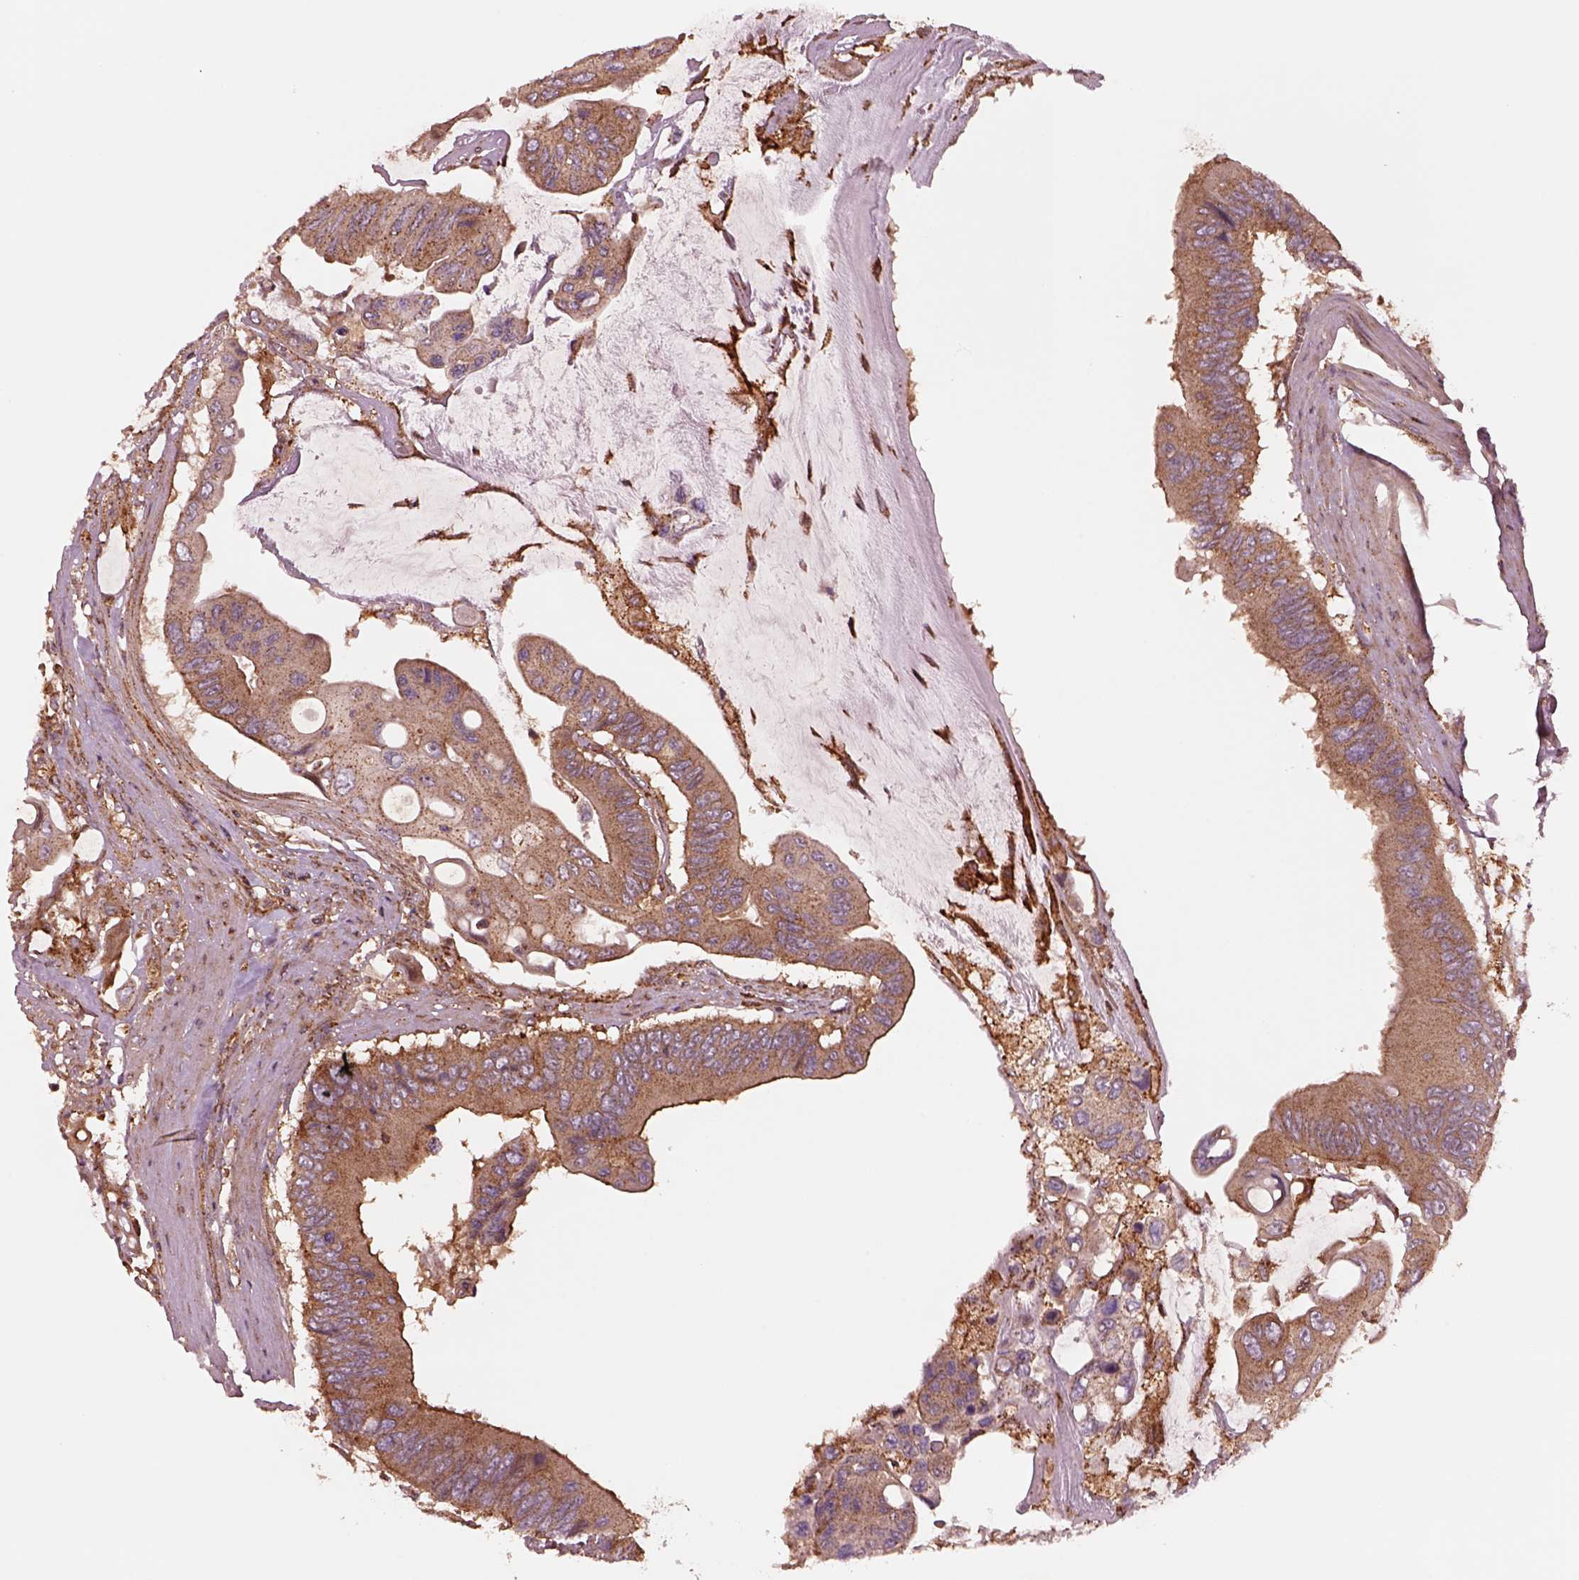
{"staining": {"intensity": "moderate", "quantity": ">75%", "location": "cytoplasmic/membranous"}, "tissue": "colorectal cancer", "cell_type": "Tumor cells", "image_type": "cancer", "snomed": [{"axis": "morphology", "description": "Adenocarcinoma, NOS"}, {"axis": "topography", "description": "Rectum"}], "caption": "Approximately >75% of tumor cells in colorectal cancer (adenocarcinoma) show moderate cytoplasmic/membranous protein staining as visualized by brown immunohistochemical staining.", "gene": "WASHC2A", "patient": {"sex": "male", "age": 63}}